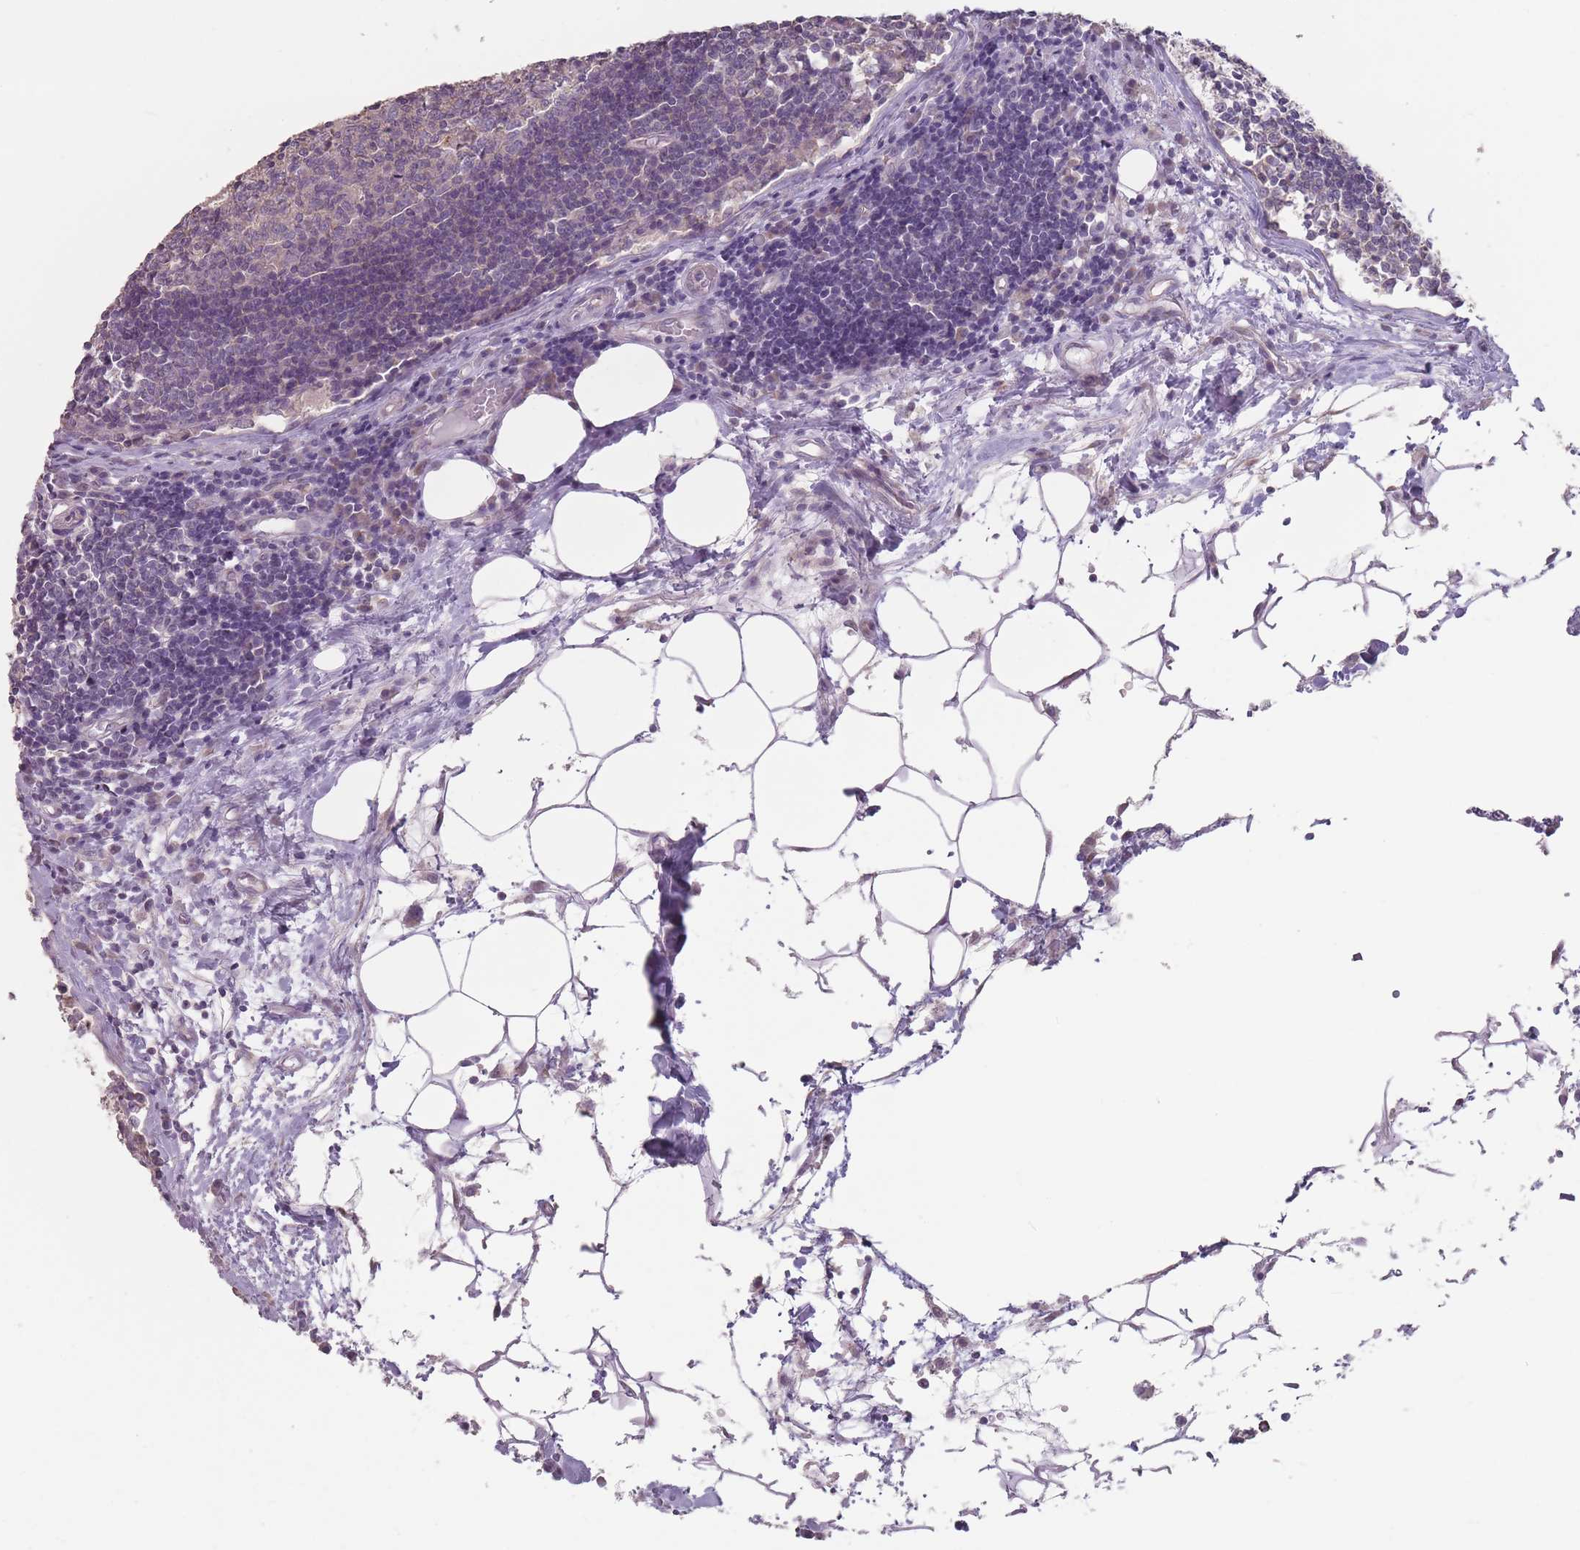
{"staining": {"intensity": "negative", "quantity": "none", "location": "none"}, "tissue": "lymph node", "cell_type": "Germinal center cells", "image_type": "normal", "snomed": [{"axis": "morphology", "description": "Normal tissue, NOS"}, {"axis": "topography", "description": "Lymph node"}], "caption": "High power microscopy image of an IHC histopathology image of unremarkable lymph node, revealing no significant staining in germinal center cells. Brightfield microscopy of immunohistochemistry (IHC) stained with DAB (3,3'-diaminobenzidine) (brown) and hematoxylin (blue), captured at high magnification.", "gene": "AKAIN1", "patient": {"sex": "female", "age": 55}}